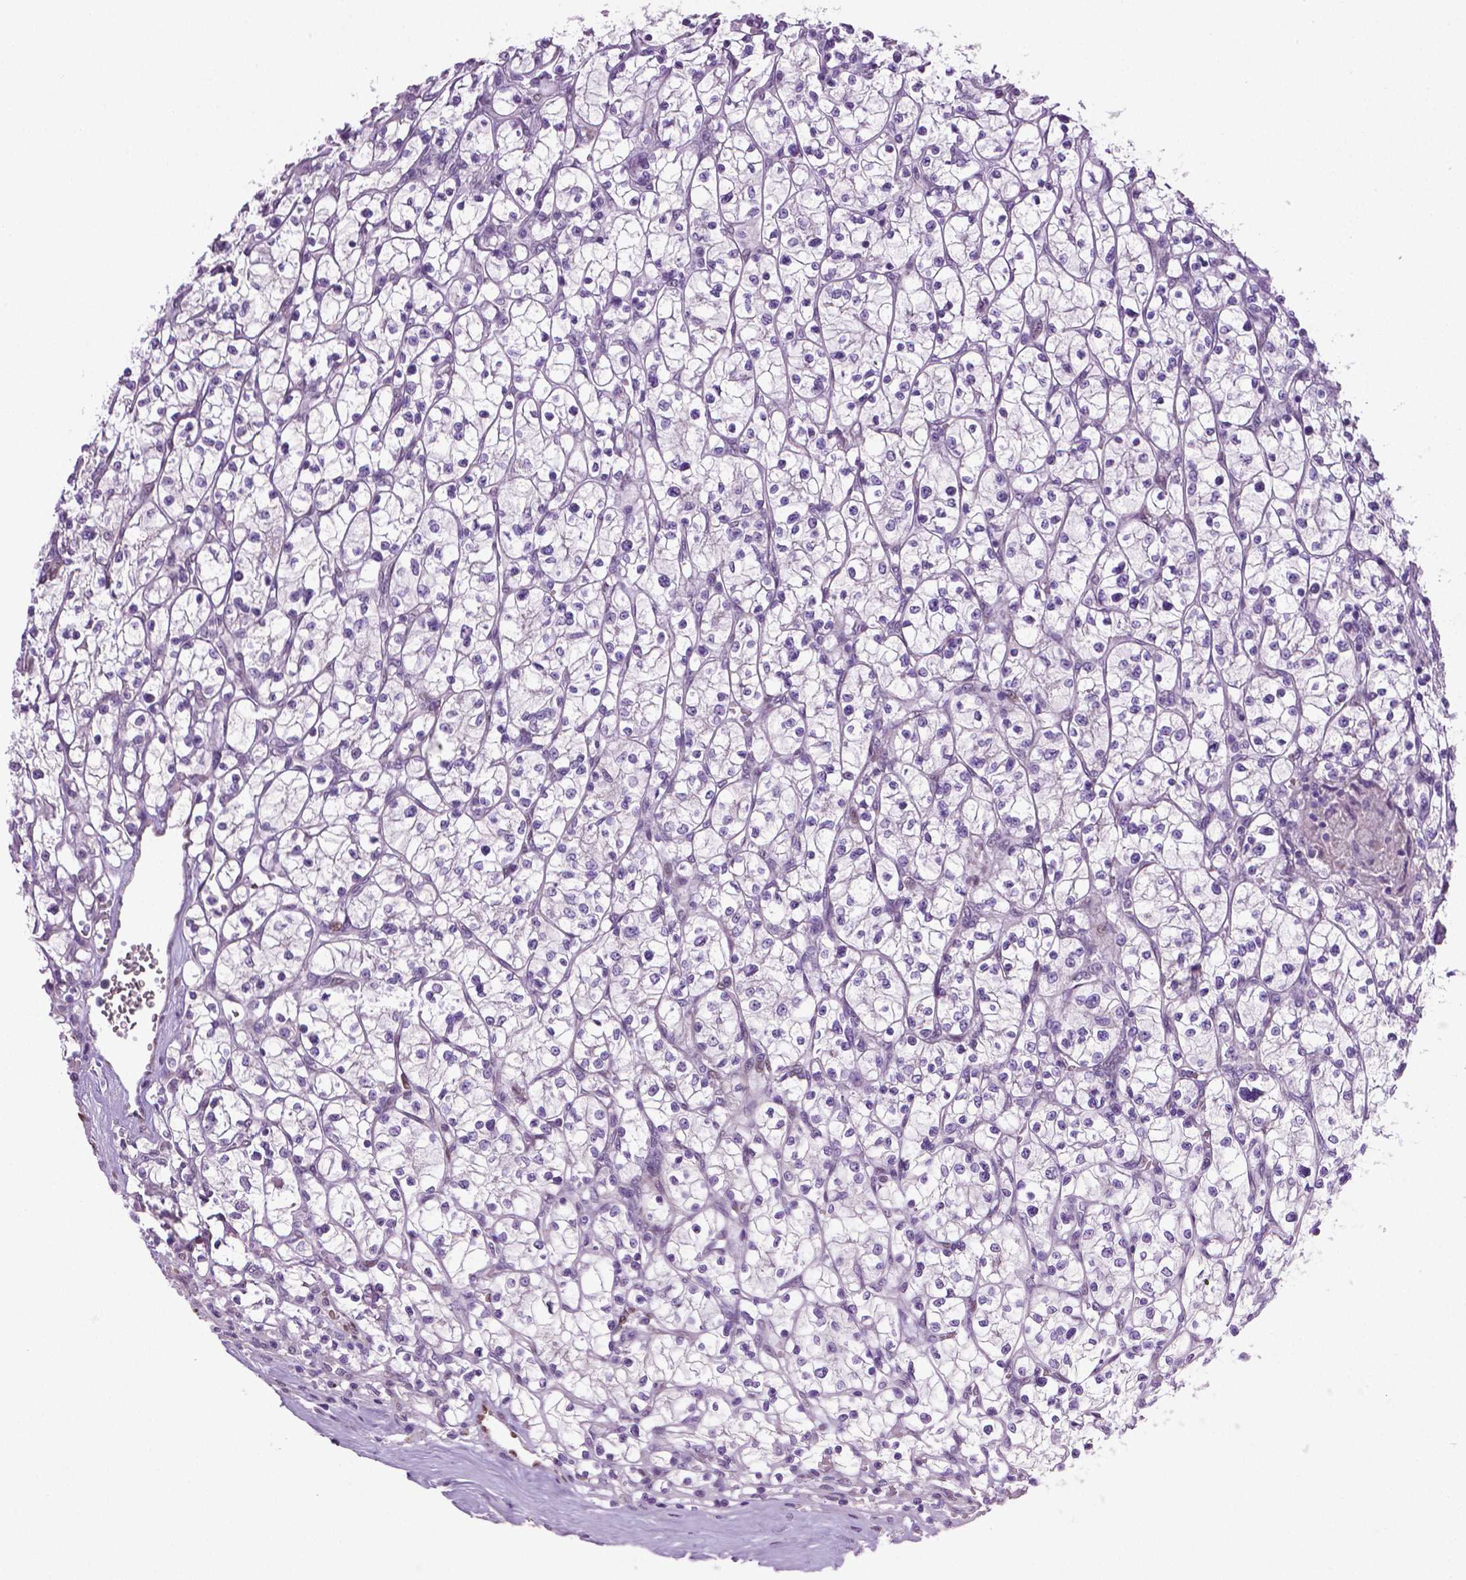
{"staining": {"intensity": "negative", "quantity": "none", "location": "none"}, "tissue": "renal cancer", "cell_type": "Tumor cells", "image_type": "cancer", "snomed": [{"axis": "morphology", "description": "Adenocarcinoma, NOS"}, {"axis": "topography", "description": "Kidney"}], "caption": "Renal adenocarcinoma was stained to show a protein in brown. There is no significant positivity in tumor cells.", "gene": "PTGER3", "patient": {"sex": "female", "age": 64}}